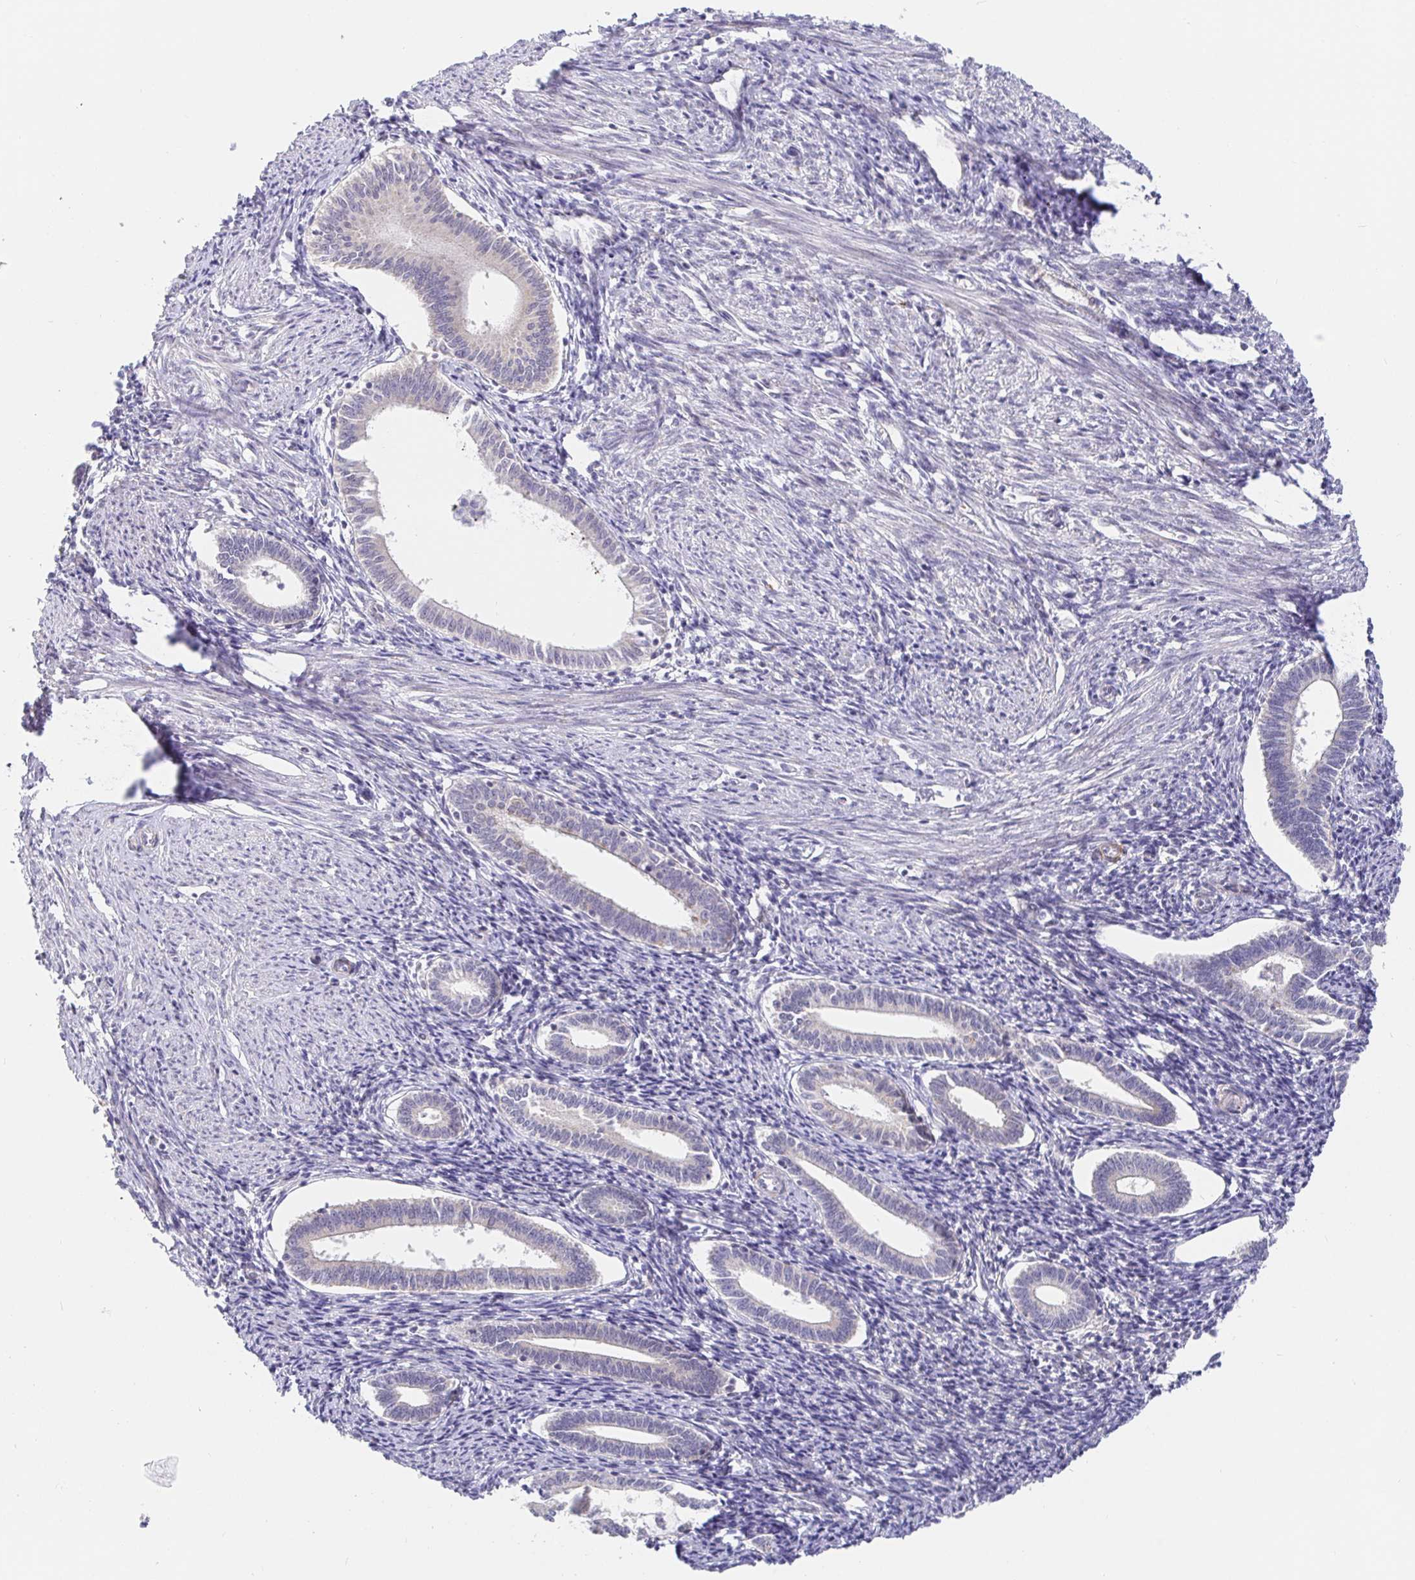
{"staining": {"intensity": "negative", "quantity": "none", "location": "none"}, "tissue": "endometrium", "cell_type": "Cells in endometrial stroma", "image_type": "normal", "snomed": [{"axis": "morphology", "description": "Normal tissue, NOS"}, {"axis": "topography", "description": "Endometrium"}], "caption": "Endometrium stained for a protein using immunohistochemistry (IHC) exhibits no positivity cells in endometrial stroma.", "gene": "CIT", "patient": {"sex": "female", "age": 41}}